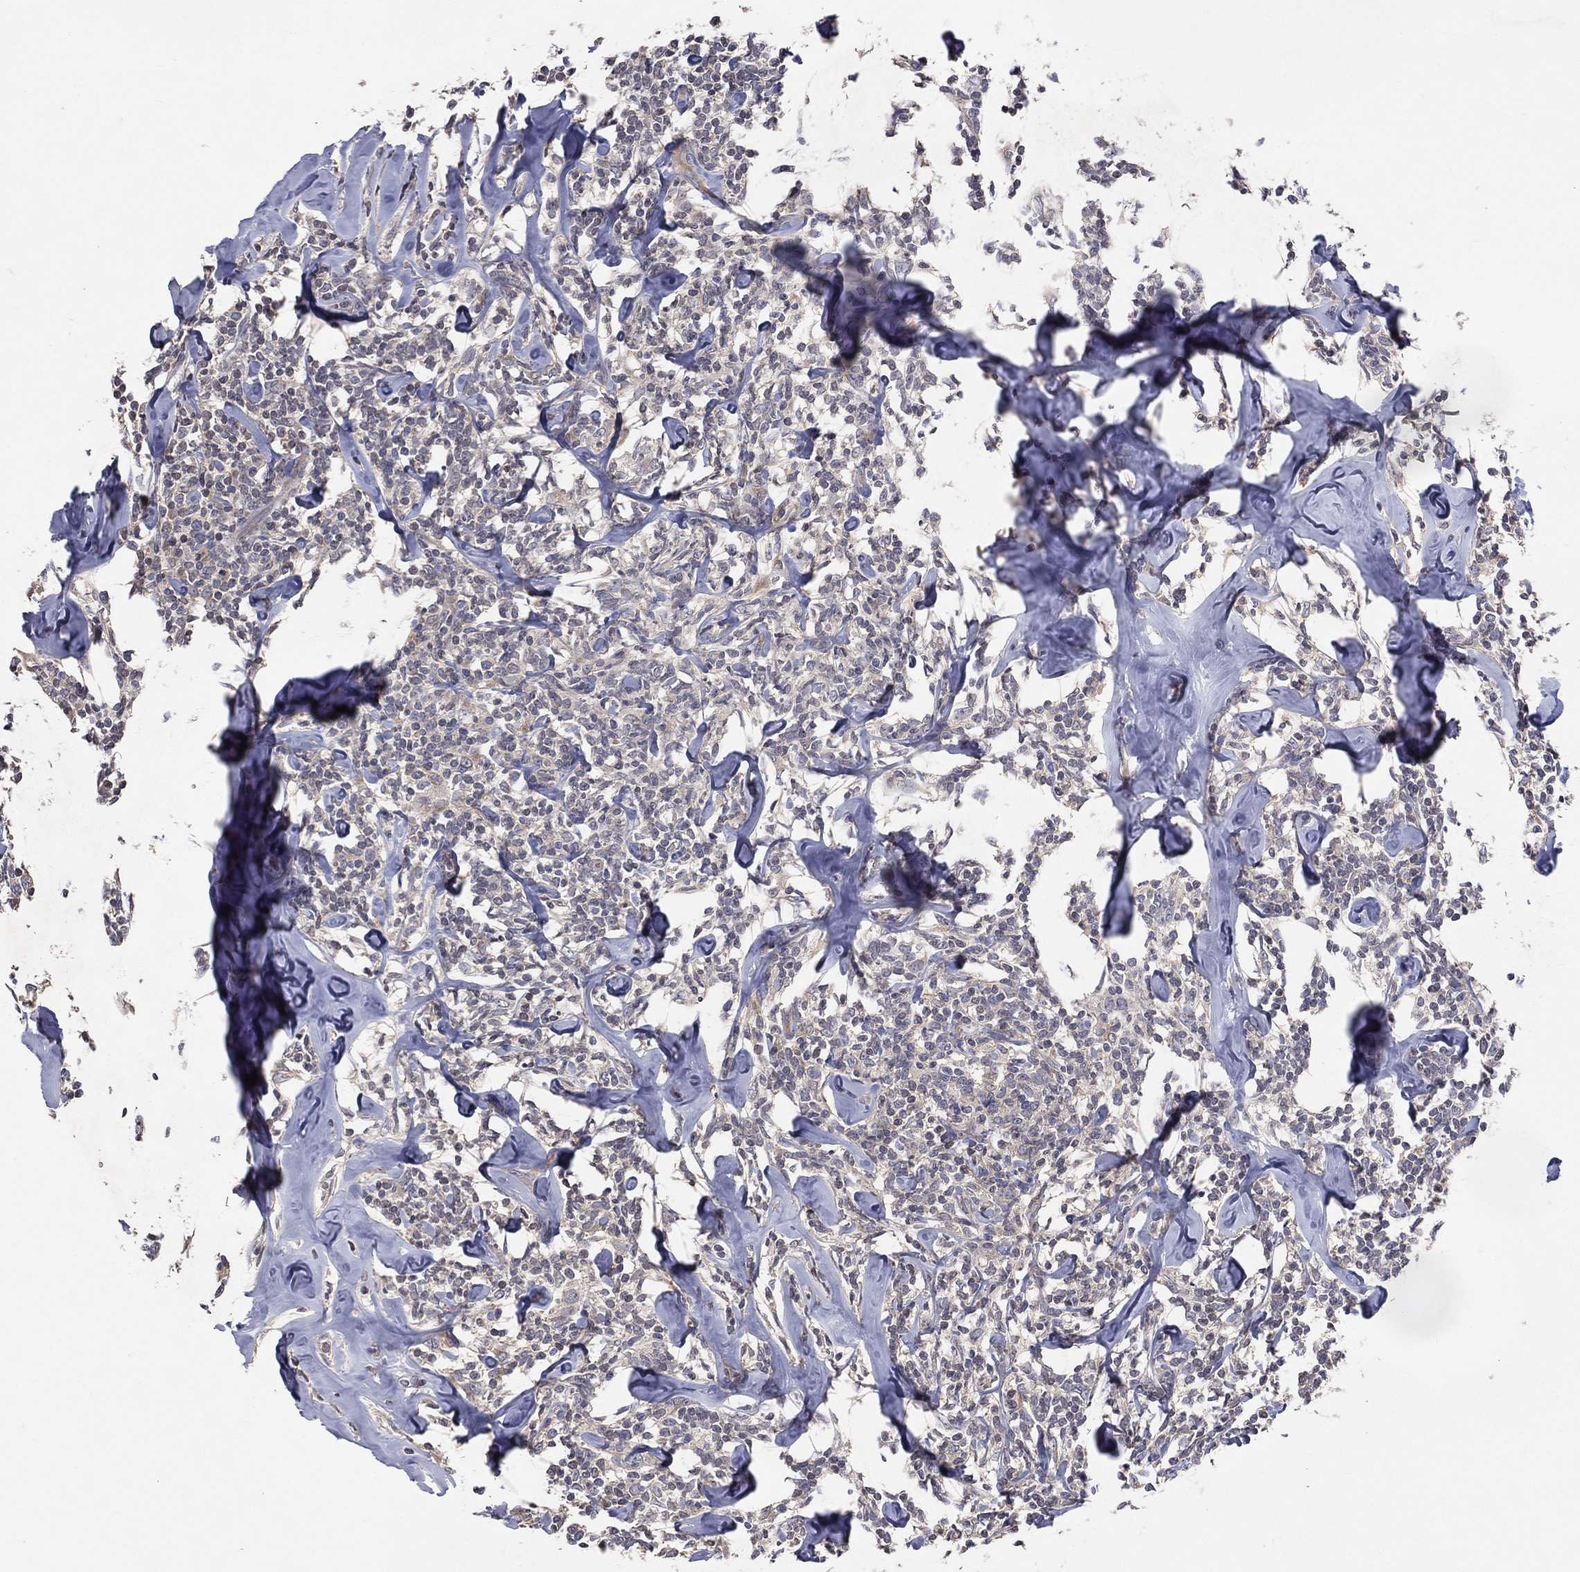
{"staining": {"intensity": "negative", "quantity": "none", "location": "none"}, "tissue": "lymphoma", "cell_type": "Tumor cells", "image_type": "cancer", "snomed": [{"axis": "morphology", "description": "Malignant lymphoma, non-Hodgkin's type, Low grade"}, {"axis": "topography", "description": "Lymph node"}], "caption": "A high-resolution image shows immunohistochemistry (IHC) staining of malignant lymphoma, non-Hodgkin's type (low-grade), which displays no significant staining in tumor cells.", "gene": "DNAH7", "patient": {"sex": "female", "age": 56}}